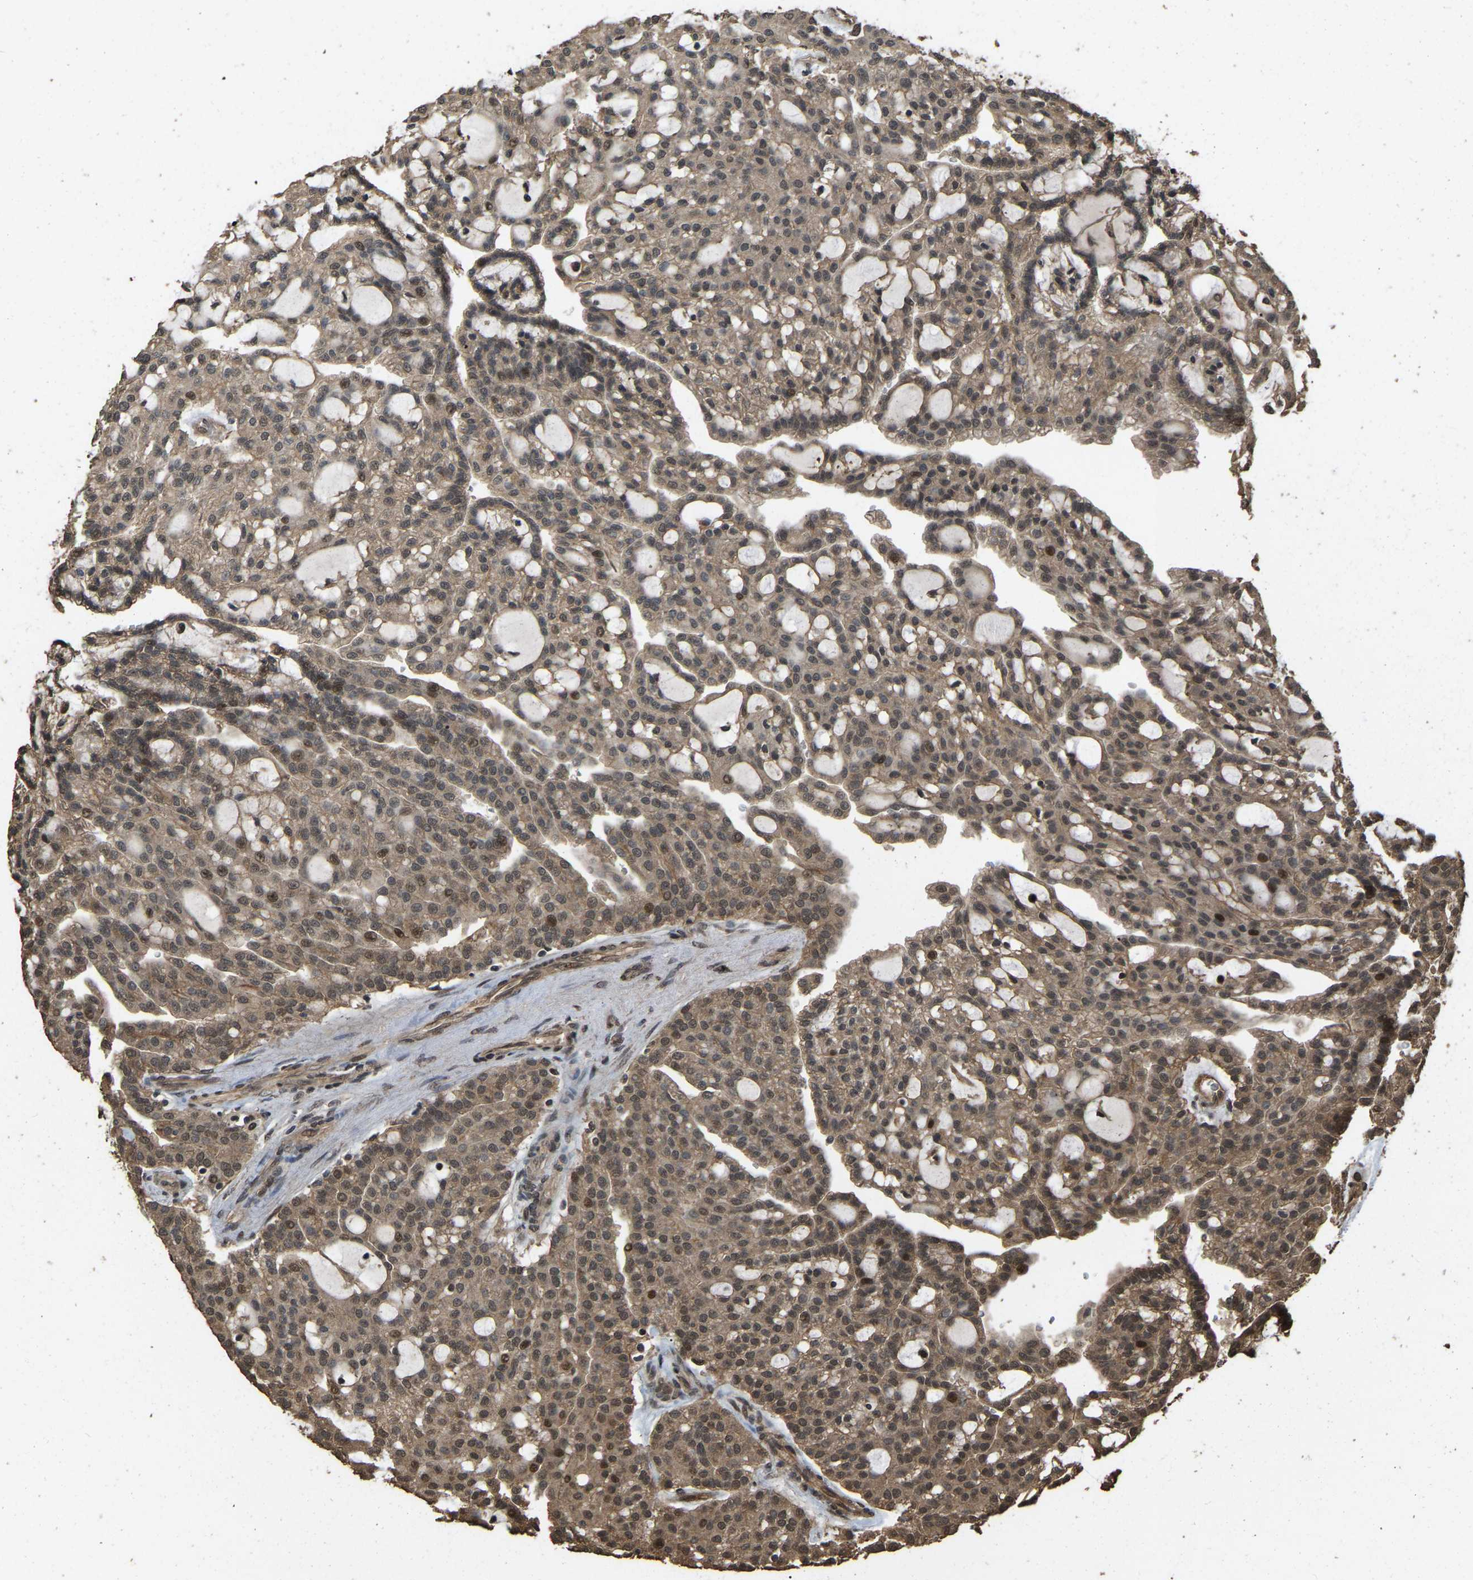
{"staining": {"intensity": "moderate", "quantity": ">75%", "location": "cytoplasmic/membranous,nuclear"}, "tissue": "renal cancer", "cell_type": "Tumor cells", "image_type": "cancer", "snomed": [{"axis": "morphology", "description": "Adenocarcinoma, NOS"}, {"axis": "topography", "description": "Kidney"}], "caption": "Protein positivity by immunohistochemistry (IHC) reveals moderate cytoplasmic/membranous and nuclear staining in about >75% of tumor cells in renal cancer (adenocarcinoma).", "gene": "ARHGAP23", "patient": {"sex": "male", "age": 63}}